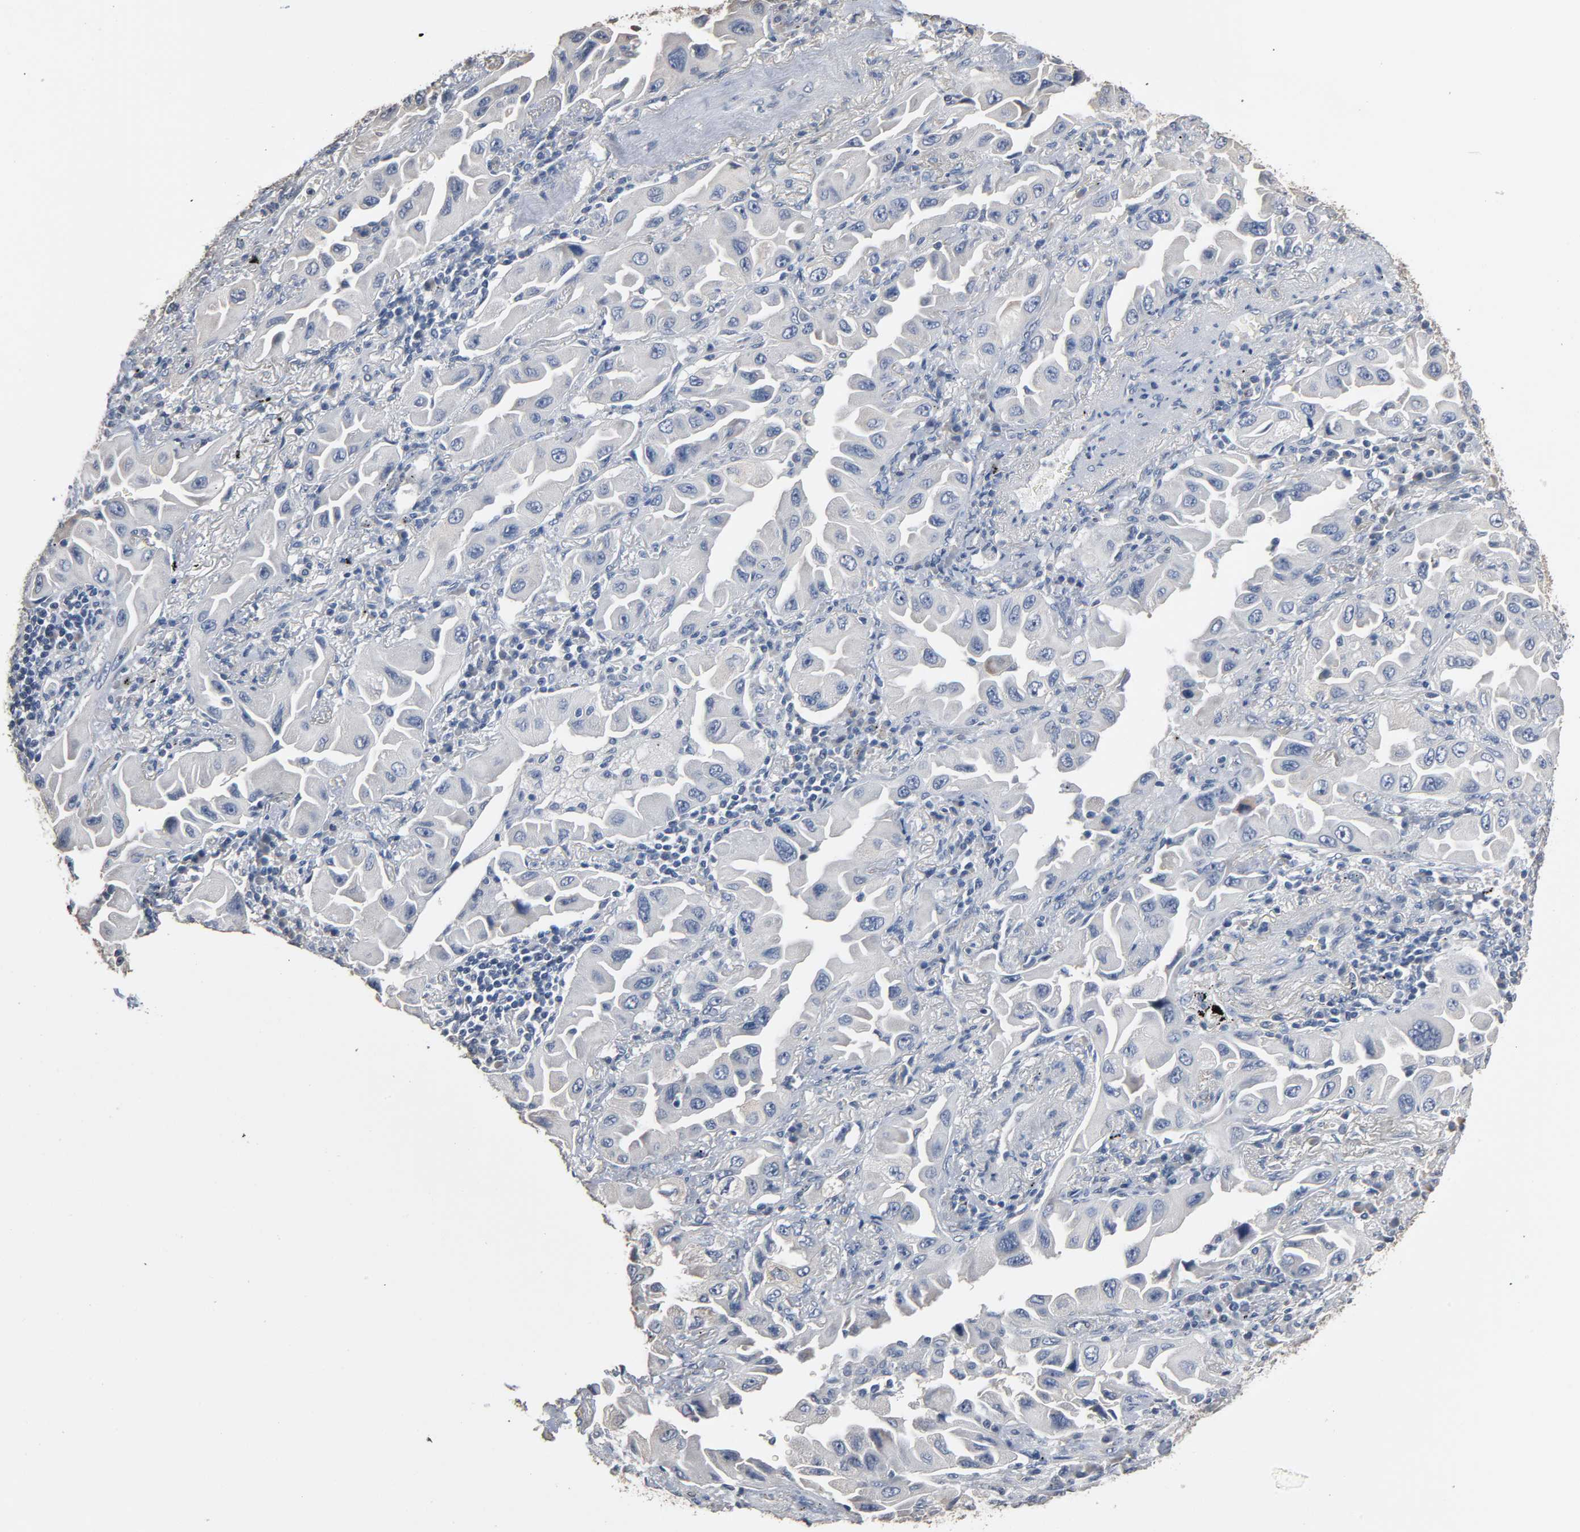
{"staining": {"intensity": "negative", "quantity": "none", "location": "none"}, "tissue": "lung cancer", "cell_type": "Tumor cells", "image_type": "cancer", "snomed": [{"axis": "morphology", "description": "Adenocarcinoma, NOS"}, {"axis": "topography", "description": "Lung"}], "caption": "There is no significant expression in tumor cells of lung cancer.", "gene": "SOX6", "patient": {"sex": "female", "age": 65}}